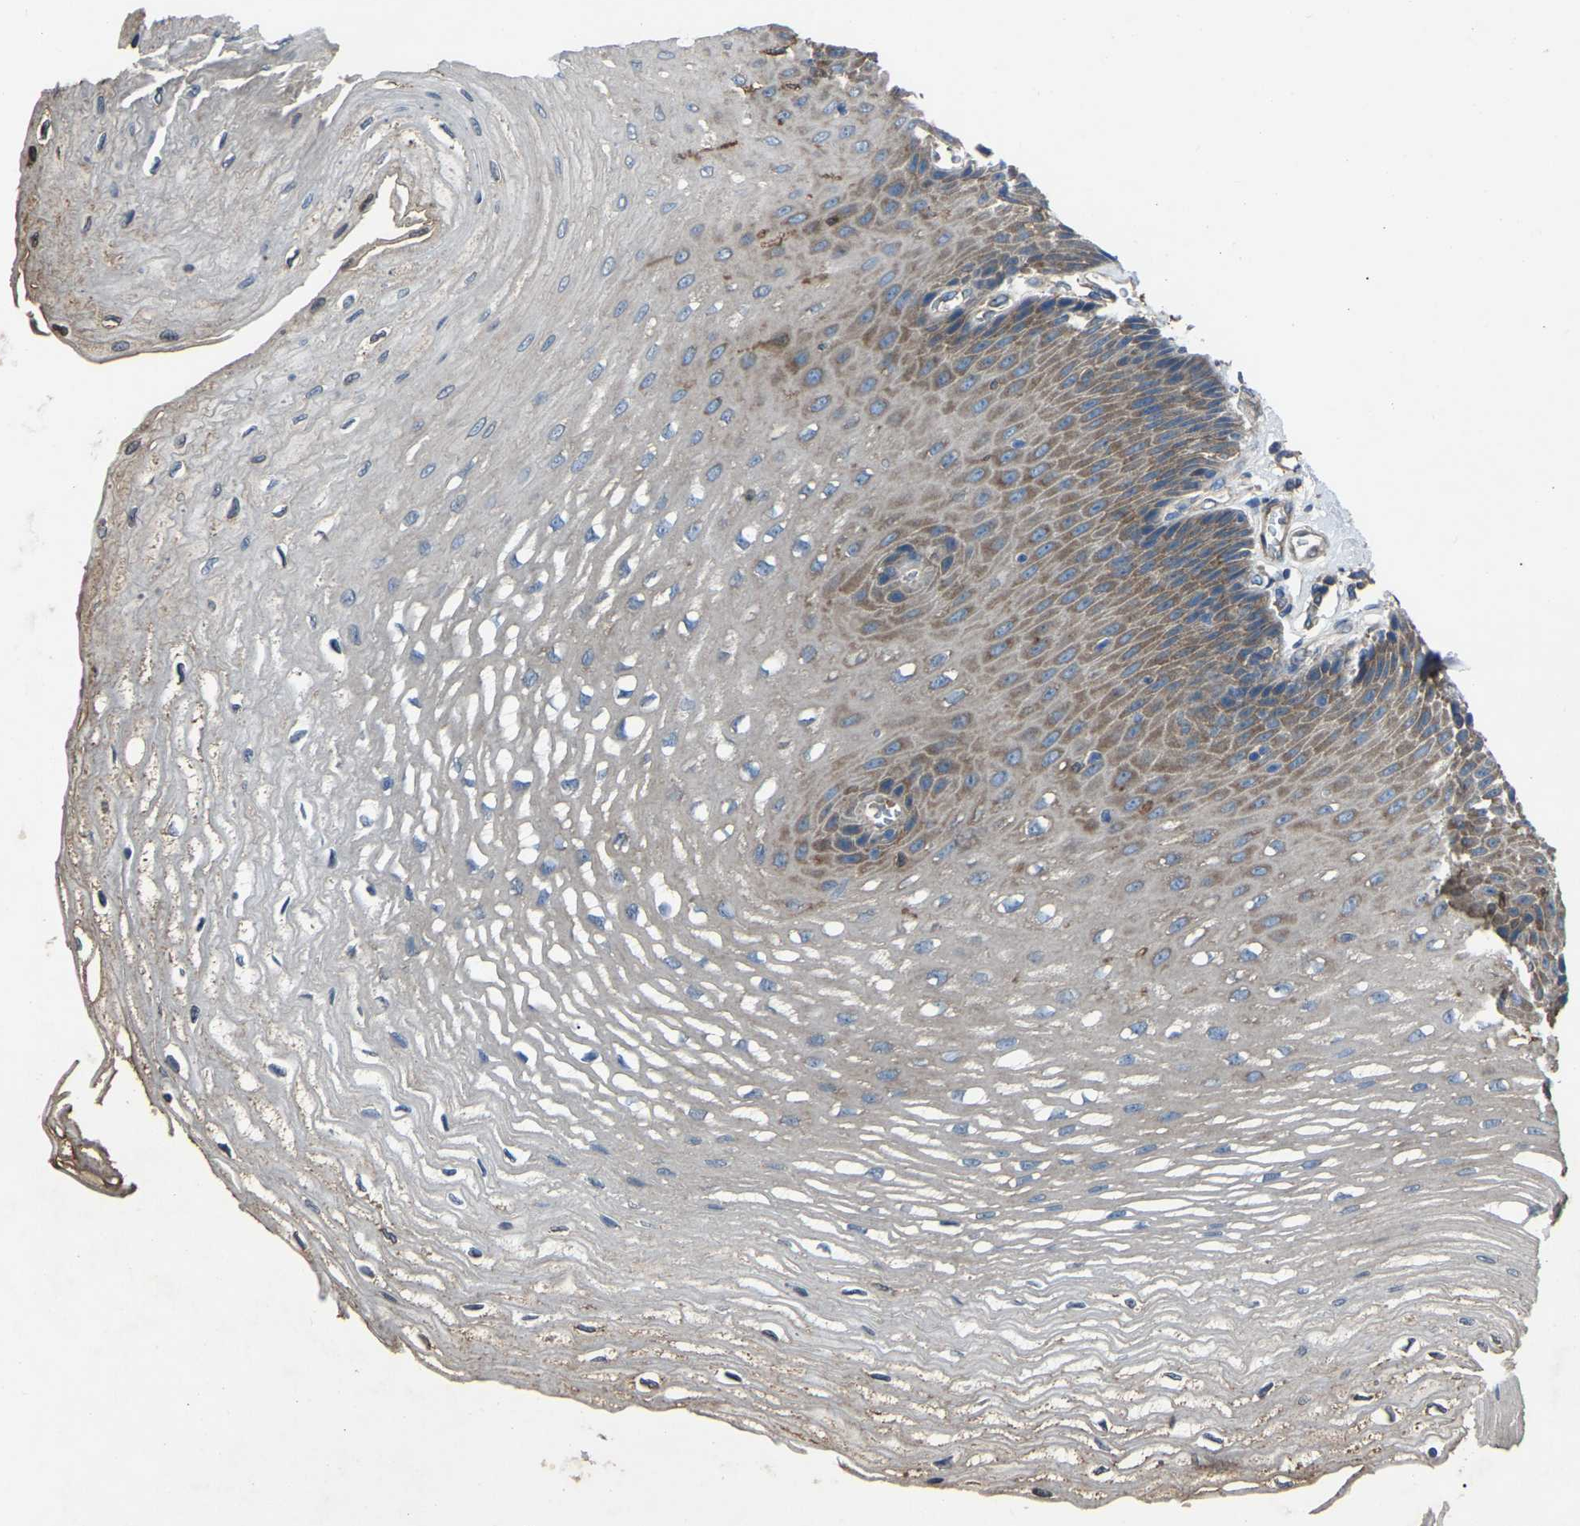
{"staining": {"intensity": "moderate", "quantity": "25%-75%", "location": "cytoplasmic/membranous"}, "tissue": "esophagus", "cell_type": "Squamous epithelial cells", "image_type": "normal", "snomed": [{"axis": "morphology", "description": "Normal tissue, NOS"}, {"axis": "topography", "description": "Esophagus"}], "caption": "Immunohistochemistry (IHC) photomicrograph of normal human esophagus stained for a protein (brown), which exhibits medium levels of moderate cytoplasmic/membranous expression in about 25%-75% of squamous epithelial cells.", "gene": "AIMP1", "patient": {"sex": "female", "age": 72}}